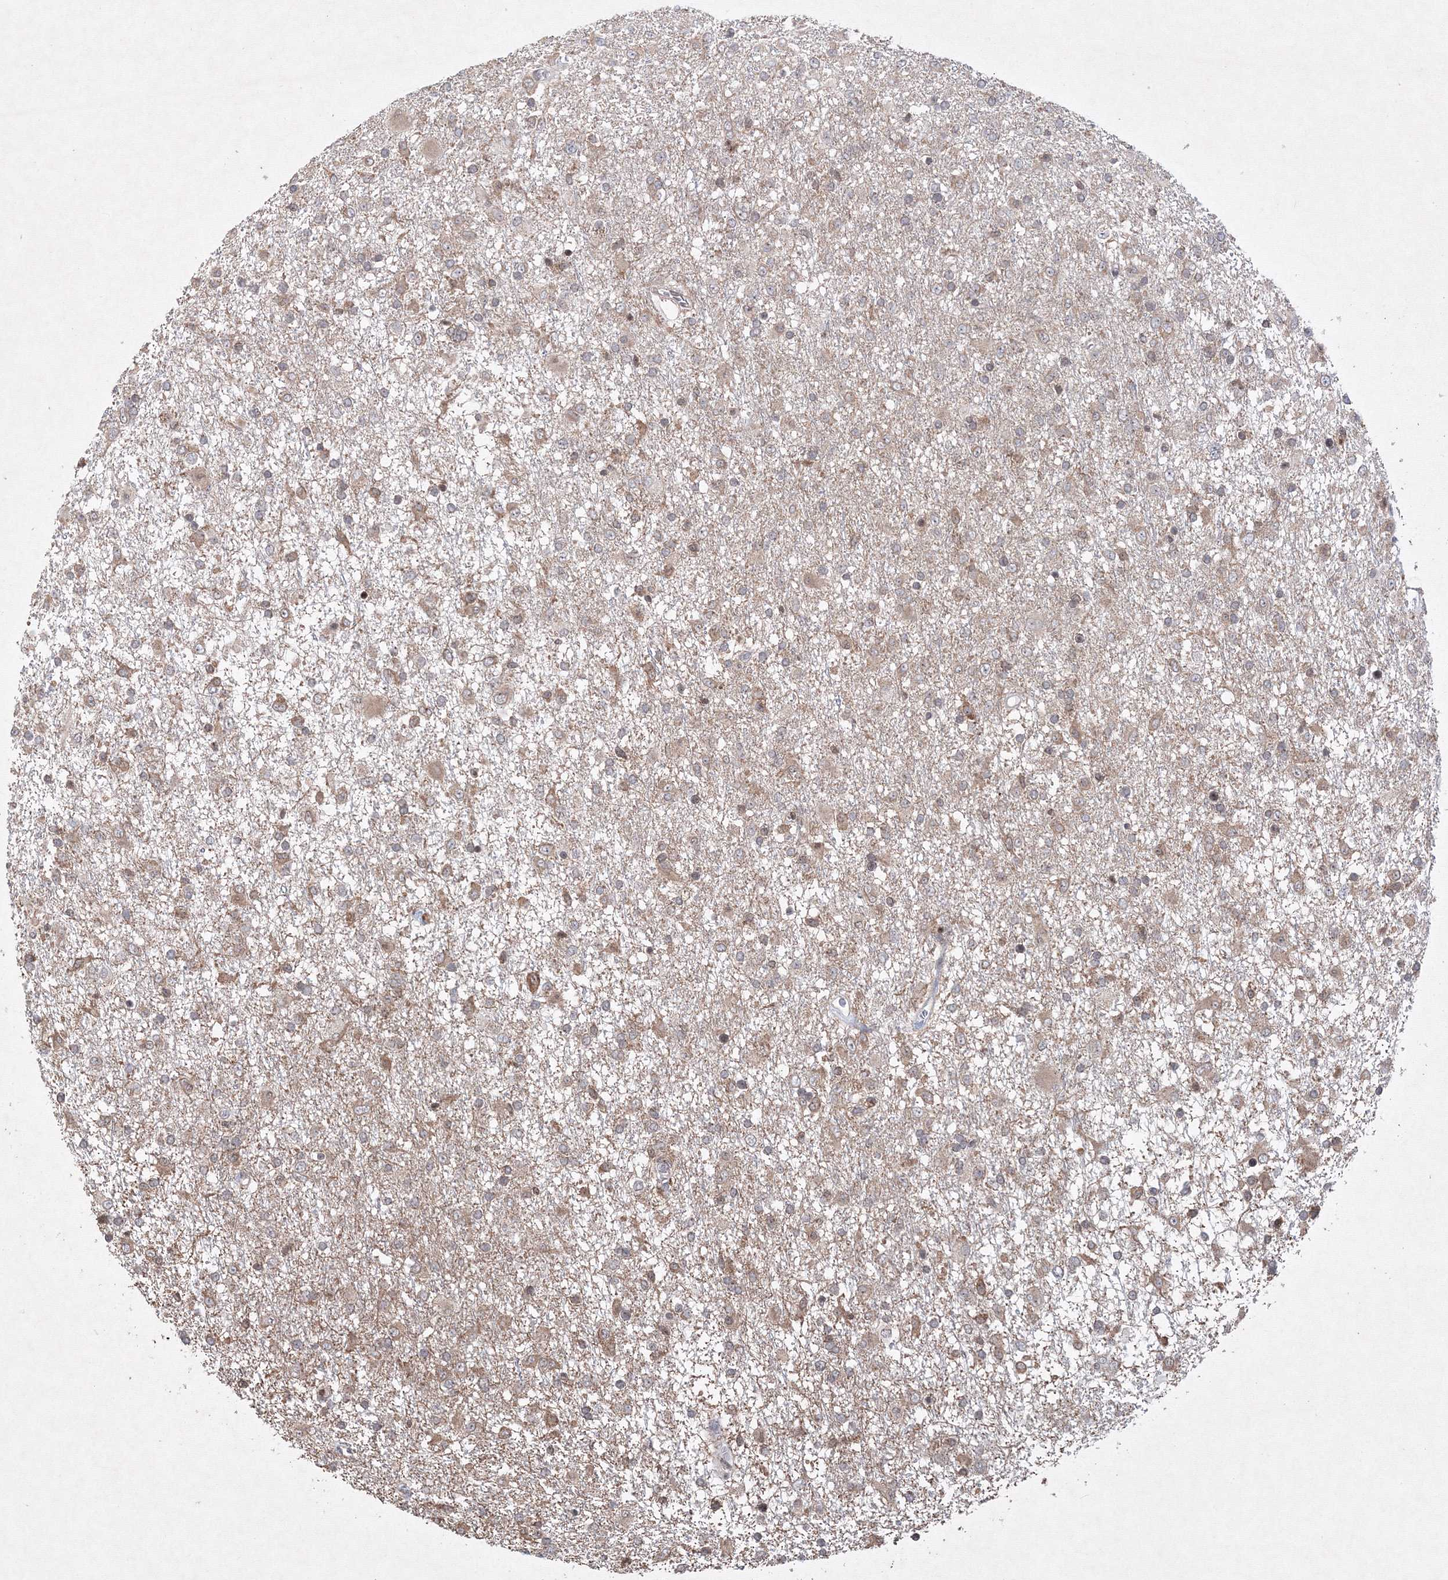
{"staining": {"intensity": "weak", "quantity": ">75%", "location": "cytoplasmic/membranous"}, "tissue": "glioma", "cell_type": "Tumor cells", "image_type": "cancer", "snomed": [{"axis": "morphology", "description": "Glioma, malignant, Low grade"}, {"axis": "topography", "description": "Brain"}], "caption": "An image of human glioma stained for a protein reveals weak cytoplasmic/membranous brown staining in tumor cells. The protein of interest is shown in brown color, while the nuclei are stained blue.", "gene": "MKRN2", "patient": {"sex": "male", "age": 65}}